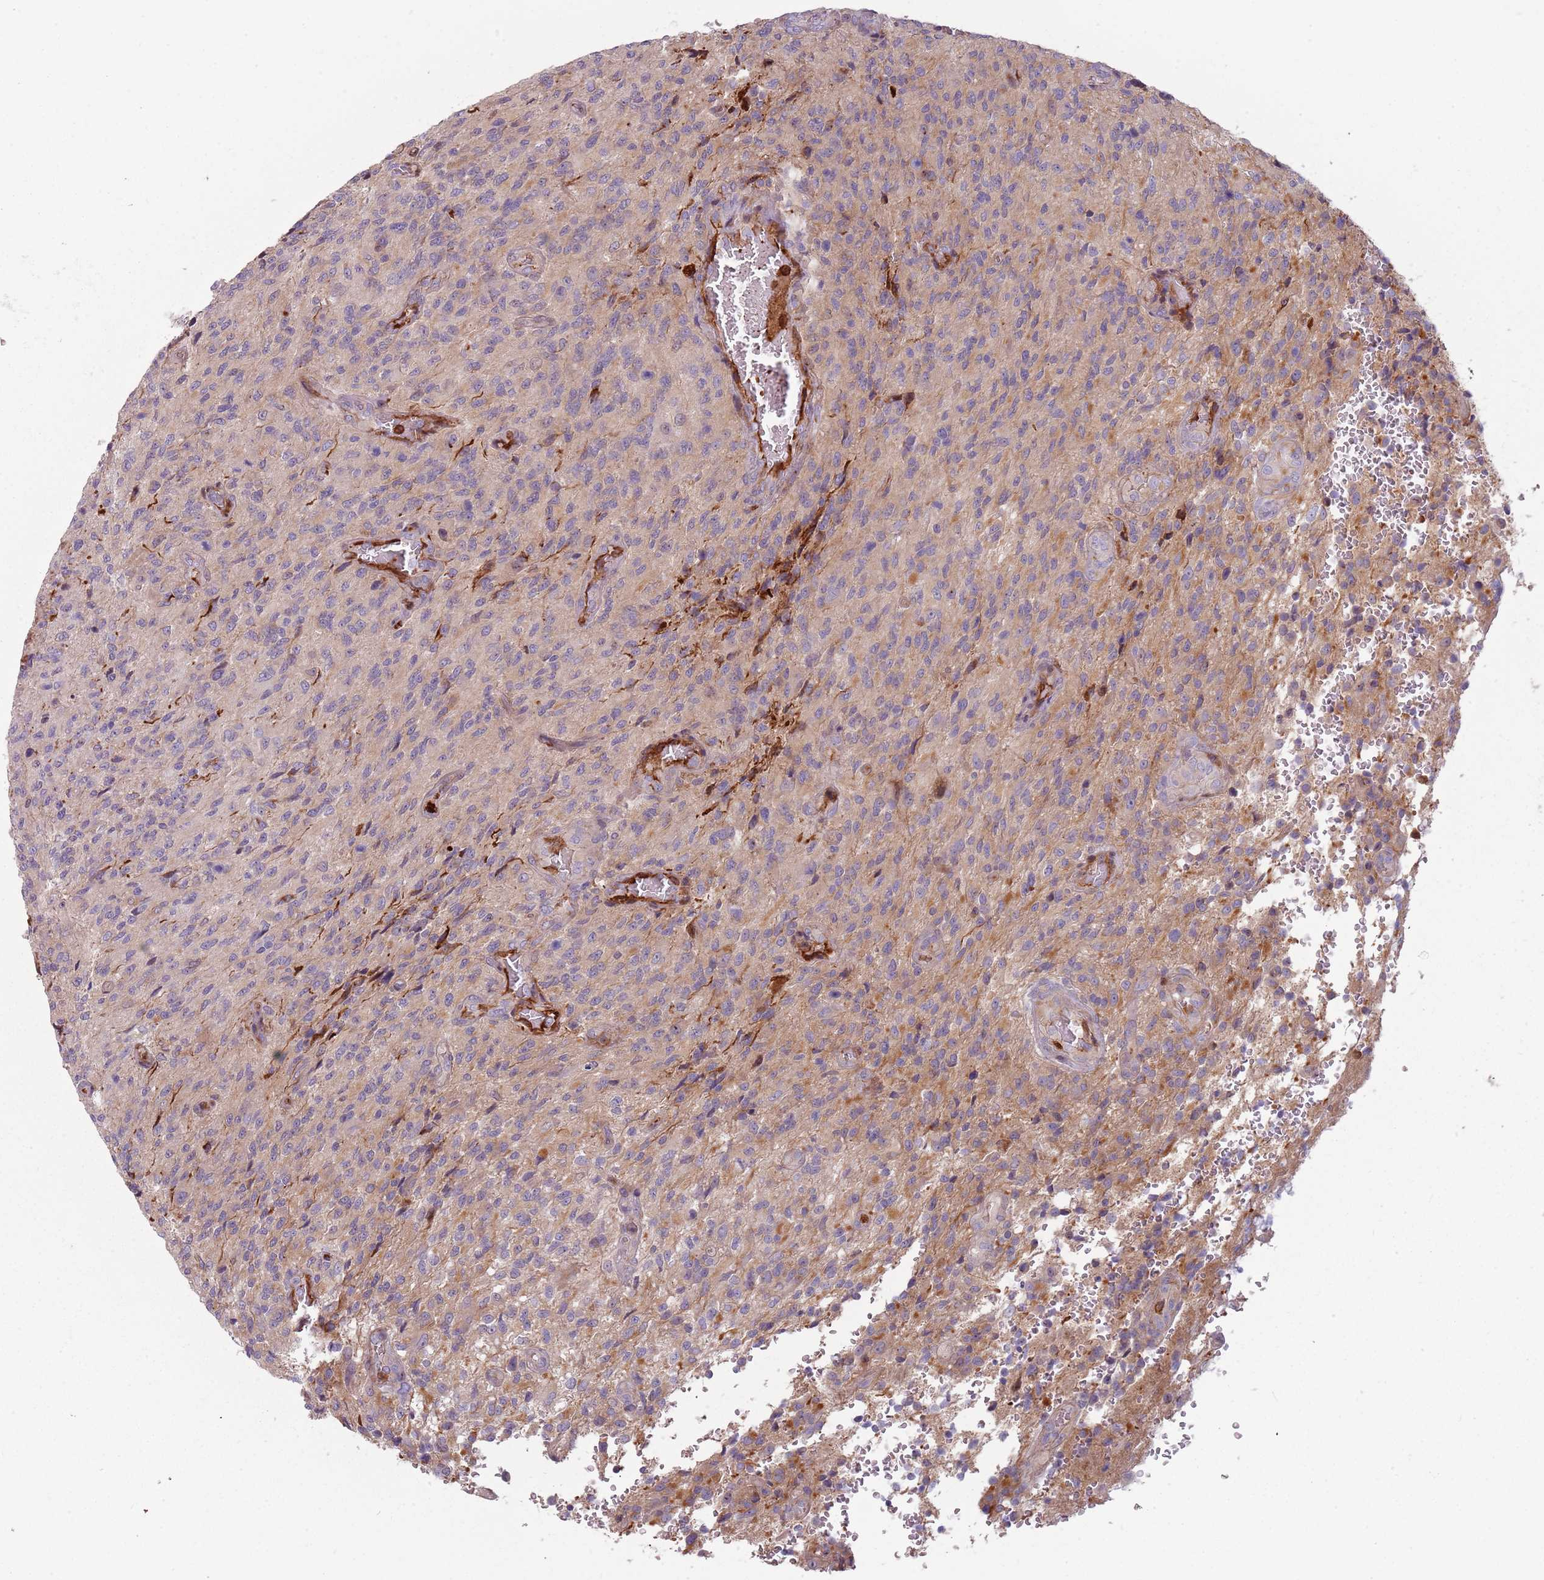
{"staining": {"intensity": "weak", "quantity": "<25%", "location": "cytoplasmic/membranous"}, "tissue": "glioma", "cell_type": "Tumor cells", "image_type": "cancer", "snomed": [{"axis": "morphology", "description": "Normal tissue, NOS"}, {"axis": "morphology", "description": "Glioma, malignant, High grade"}, {"axis": "topography", "description": "Cerebral cortex"}], "caption": "Immunohistochemistry (IHC) micrograph of neoplastic tissue: malignant high-grade glioma stained with DAB (3,3'-diaminobenzidine) displays no significant protein positivity in tumor cells.", "gene": "NADK", "patient": {"sex": "male", "age": 56}}